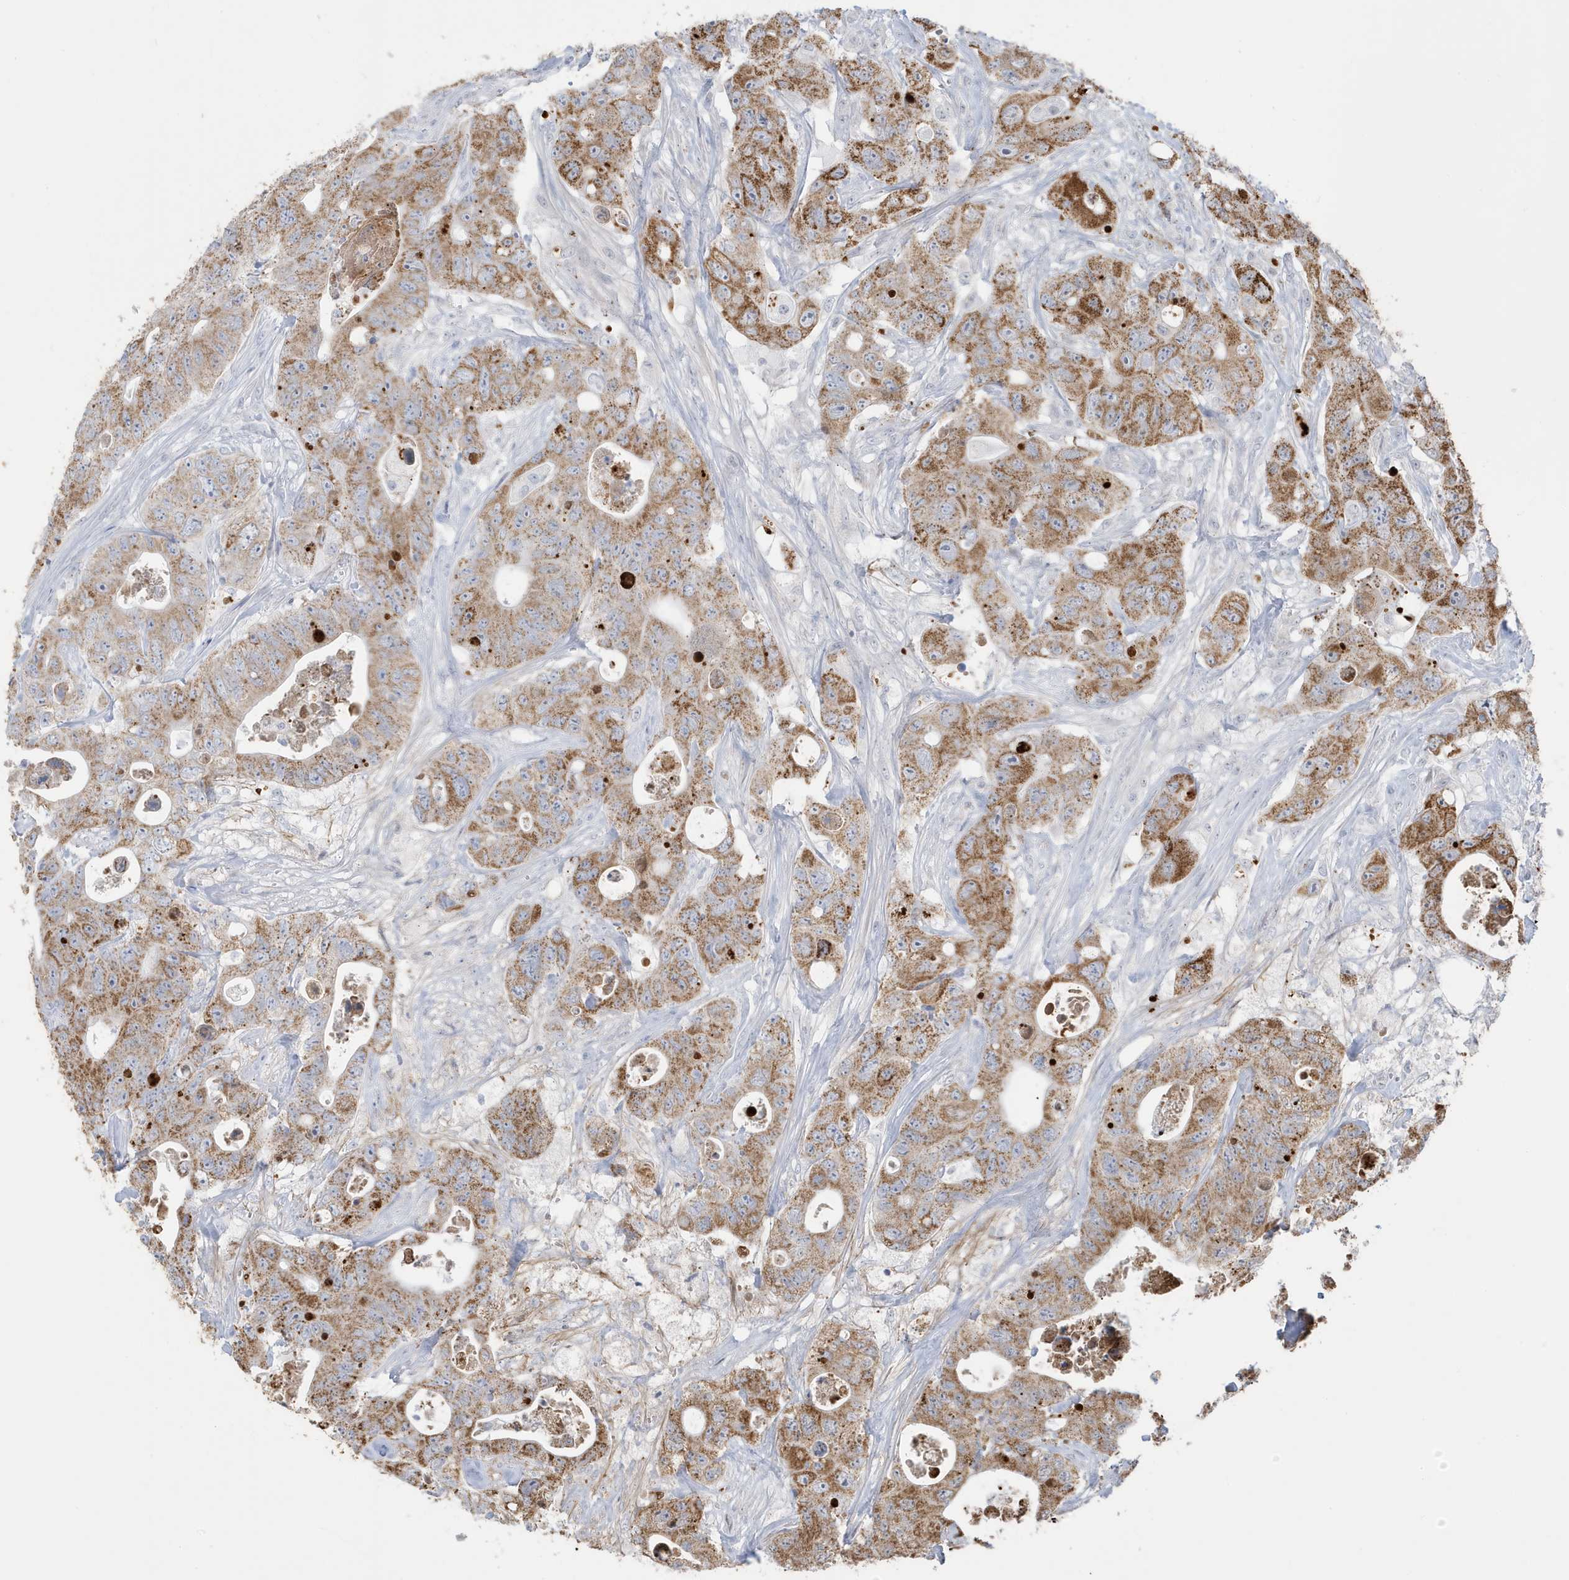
{"staining": {"intensity": "moderate", "quantity": ">75%", "location": "cytoplasmic/membranous"}, "tissue": "colorectal cancer", "cell_type": "Tumor cells", "image_type": "cancer", "snomed": [{"axis": "morphology", "description": "Adenocarcinoma, NOS"}, {"axis": "topography", "description": "Colon"}], "caption": "An IHC image of tumor tissue is shown. Protein staining in brown highlights moderate cytoplasmic/membranous positivity in colorectal cancer within tumor cells.", "gene": "FNDC1", "patient": {"sex": "female", "age": 46}}